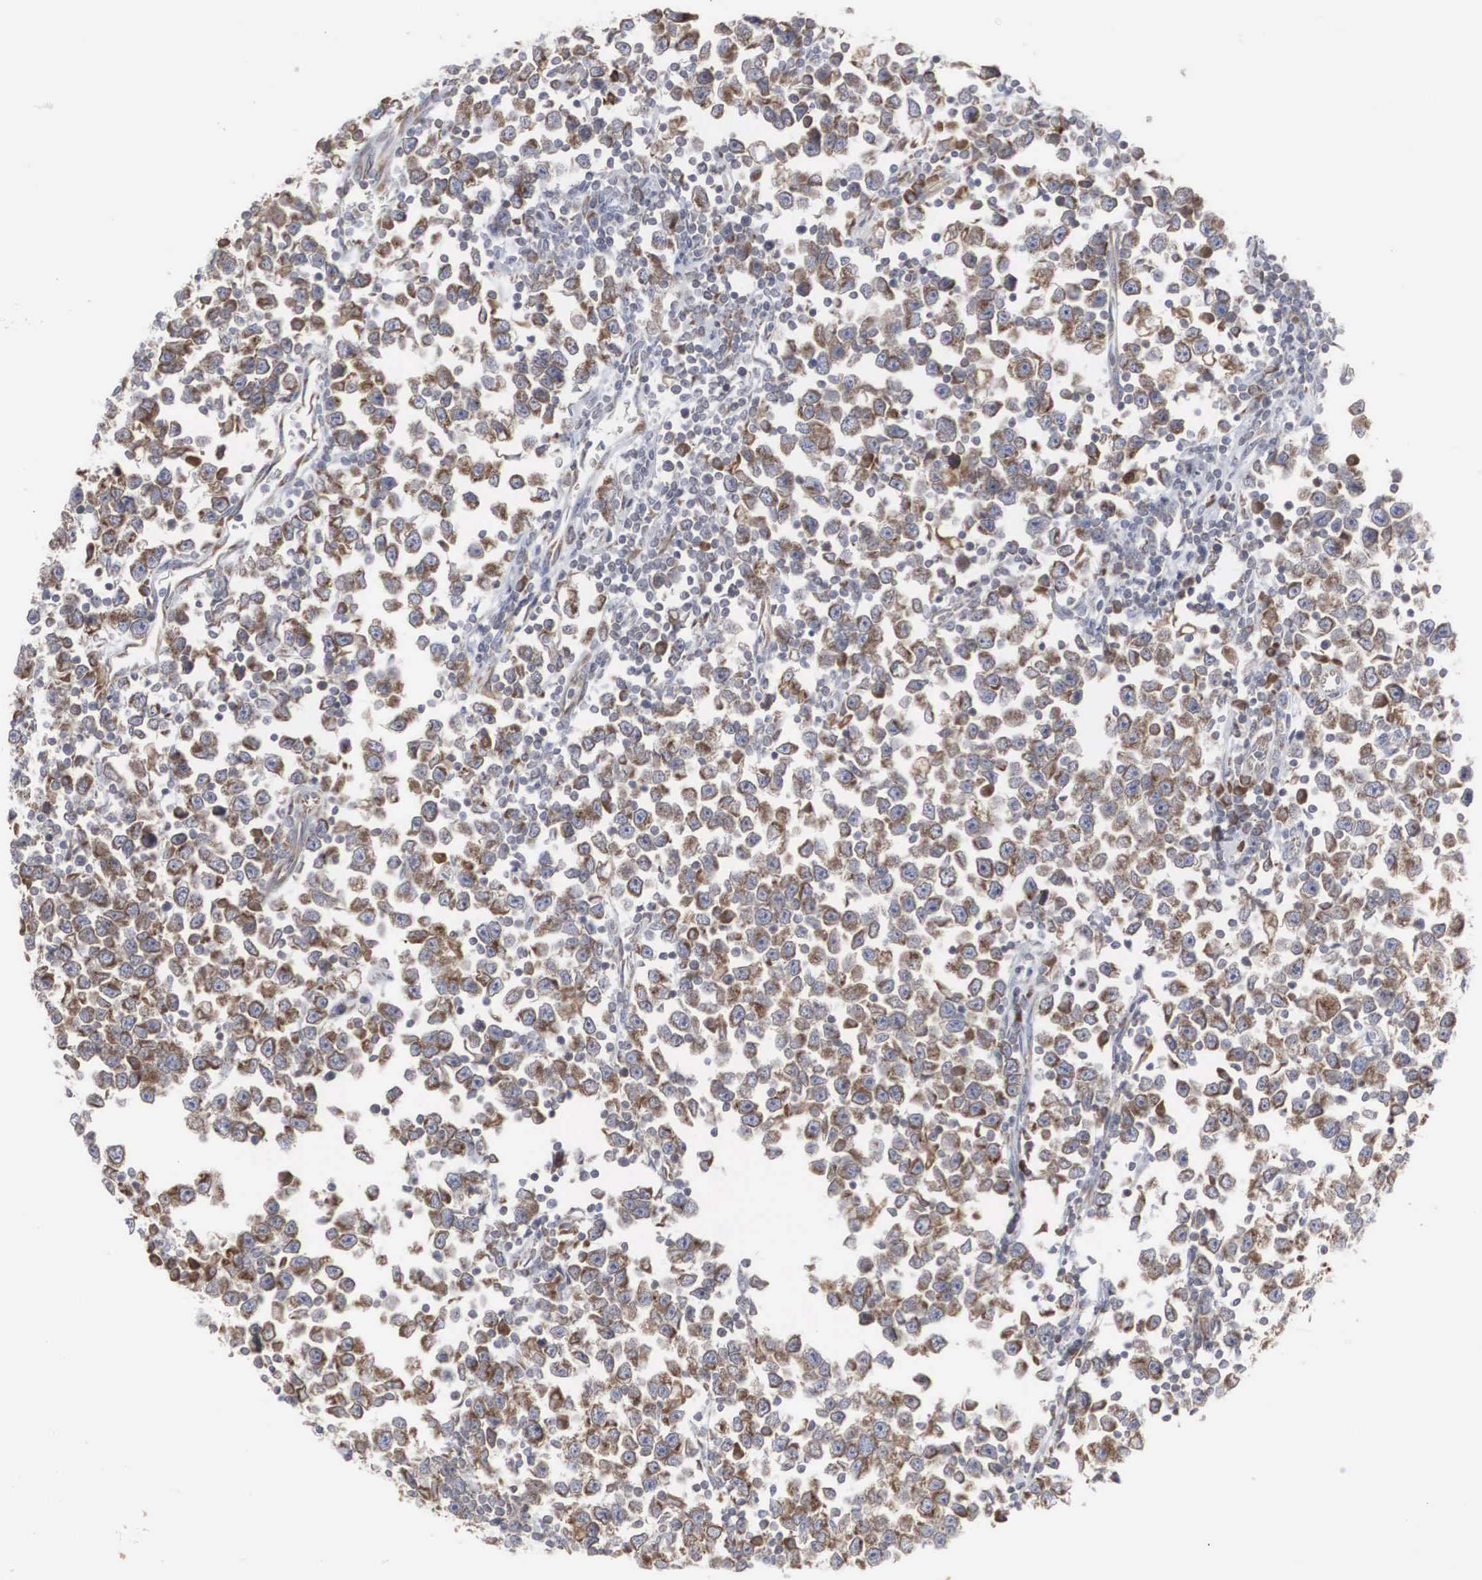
{"staining": {"intensity": "moderate", "quantity": ">75%", "location": "cytoplasmic/membranous"}, "tissue": "testis cancer", "cell_type": "Tumor cells", "image_type": "cancer", "snomed": [{"axis": "morphology", "description": "Seminoma, NOS"}, {"axis": "topography", "description": "Testis"}], "caption": "Testis cancer (seminoma) stained with a protein marker shows moderate staining in tumor cells.", "gene": "MIA2", "patient": {"sex": "male", "age": 43}}